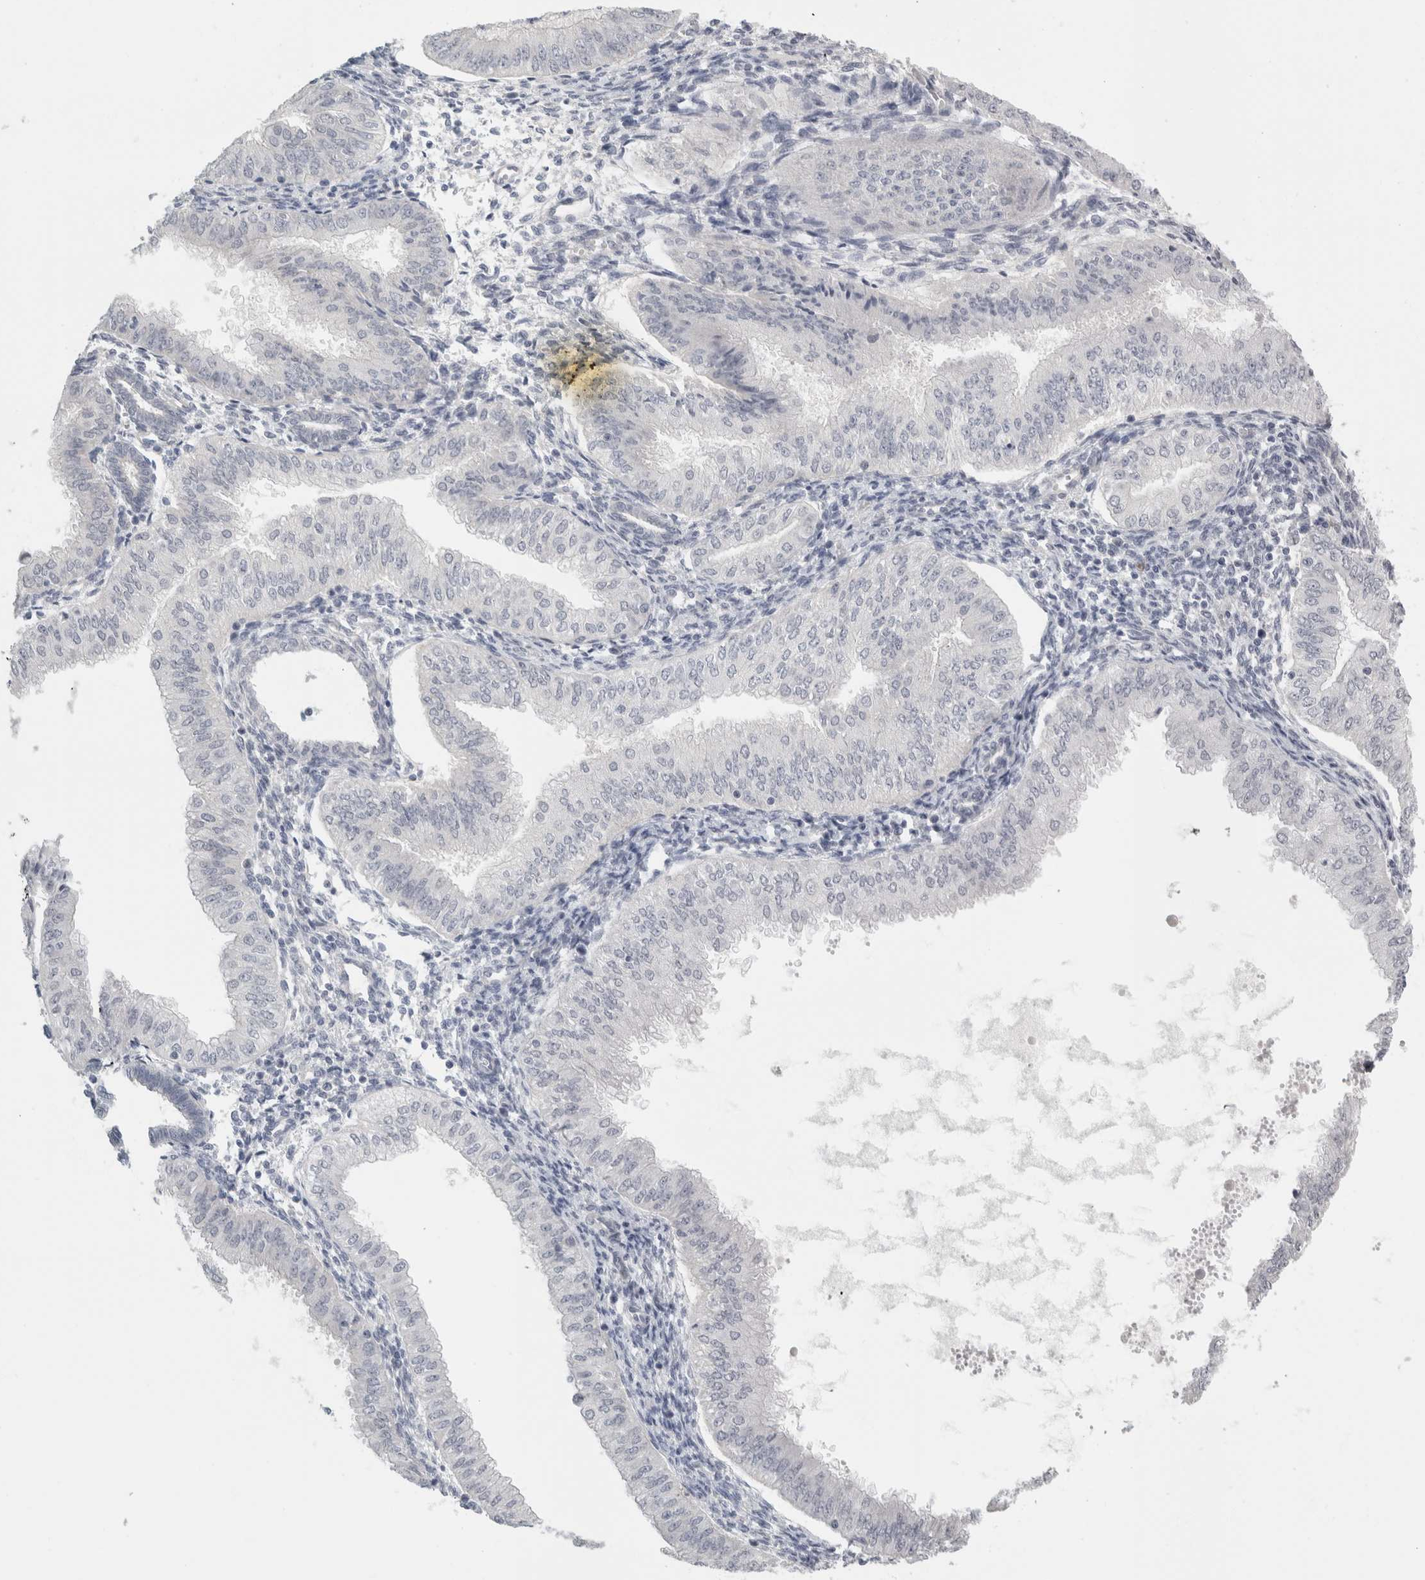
{"staining": {"intensity": "negative", "quantity": "none", "location": "none"}, "tissue": "endometrial cancer", "cell_type": "Tumor cells", "image_type": "cancer", "snomed": [{"axis": "morphology", "description": "Normal tissue, NOS"}, {"axis": "morphology", "description": "Adenocarcinoma, NOS"}, {"axis": "topography", "description": "Endometrium"}], "caption": "This is an immunohistochemistry photomicrograph of endometrial adenocarcinoma. There is no expression in tumor cells.", "gene": "FBLIM1", "patient": {"sex": "female", "age": 53}}